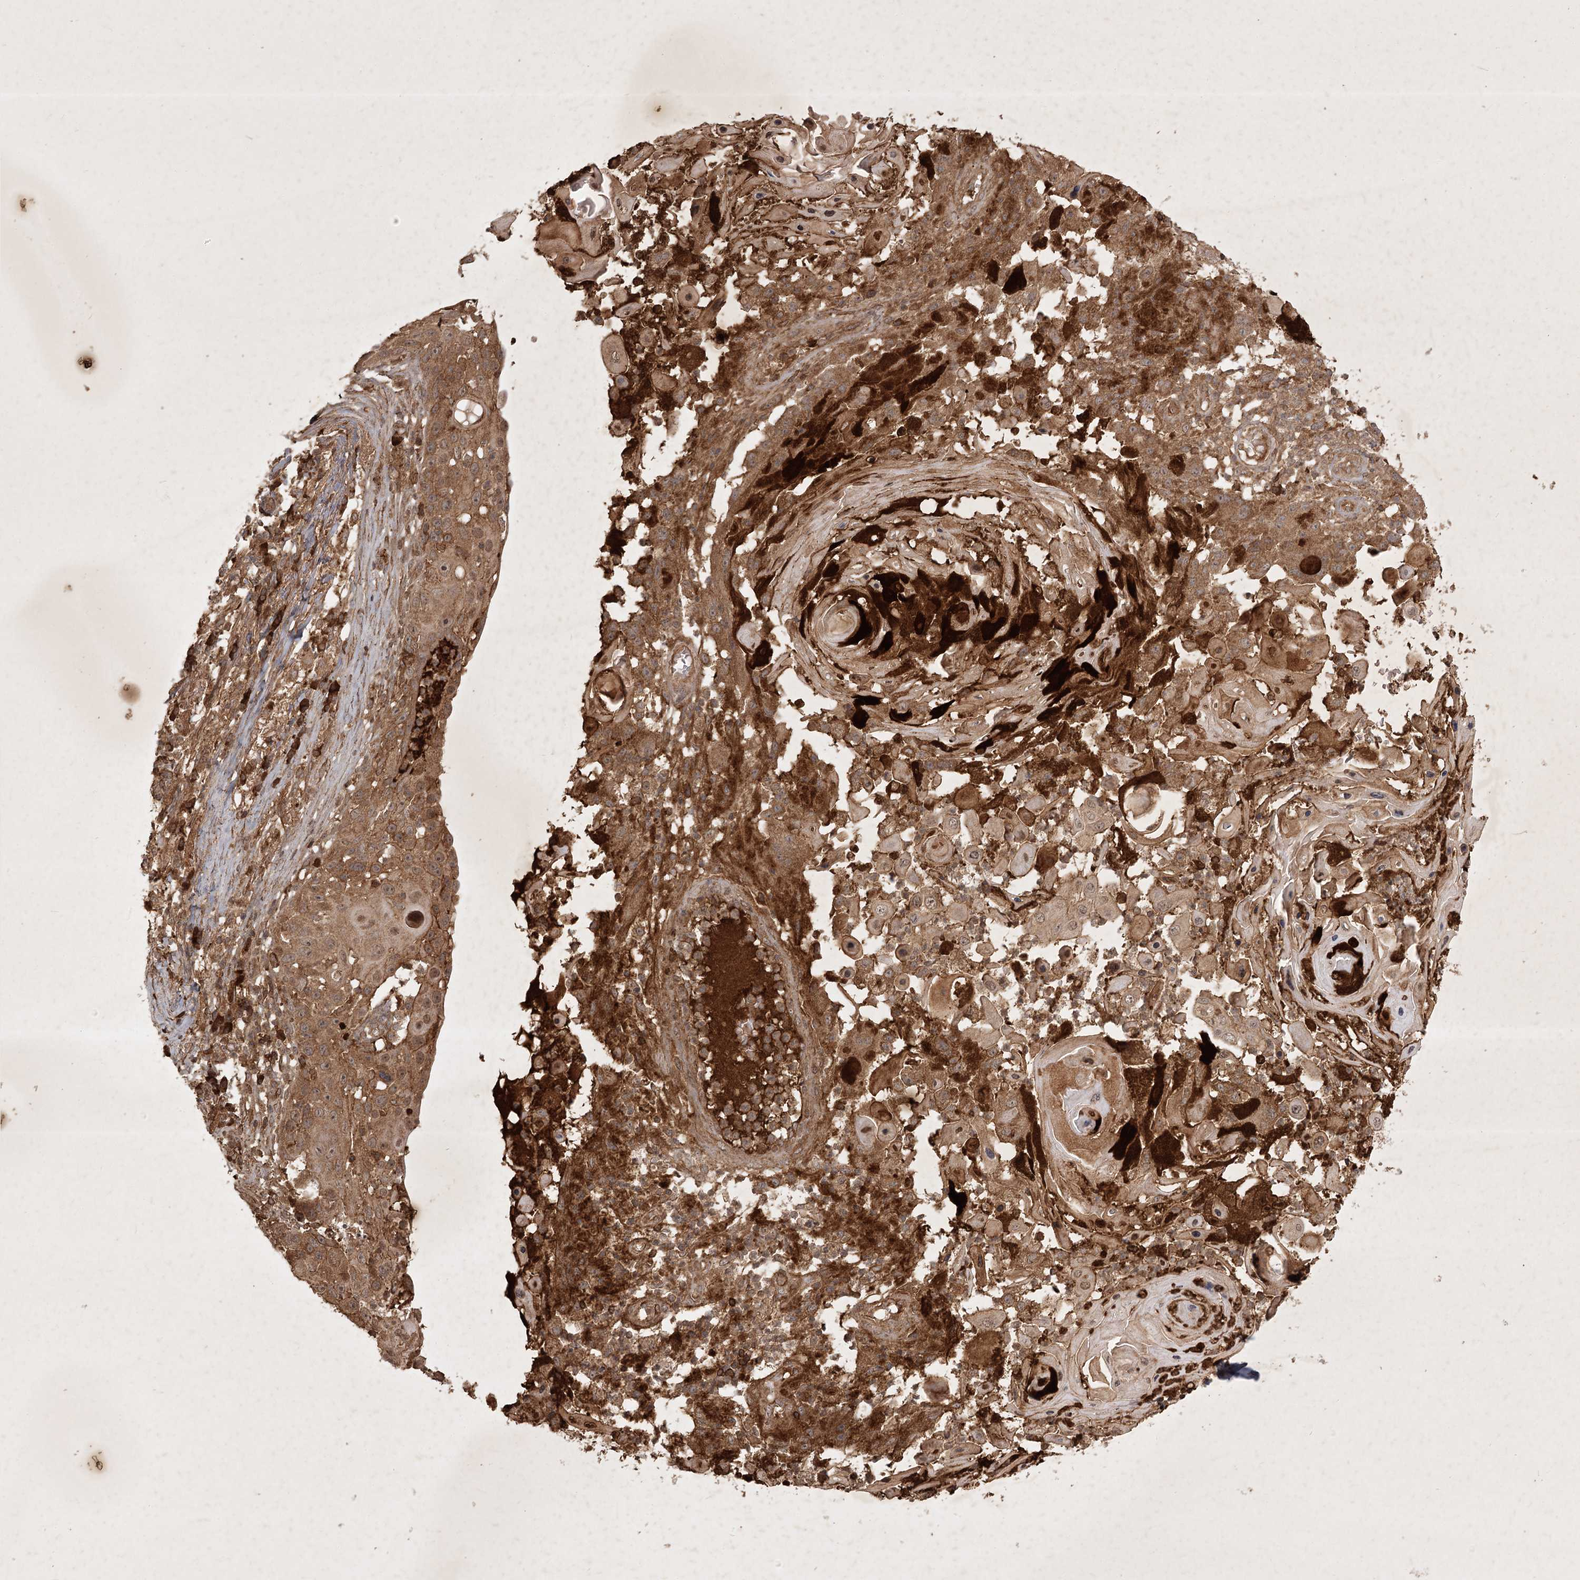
{"staining": {"intensity": "moderate", "quantity": ">75%", "location": "cytoplasmic/membranous"}, "tissue": "skin cancer", "cell_type": "Tumor cells", "image_type": "cancer", "snomed": [{"axis": "morphology", "description": "Squamous cell carcinoma, NOS"}, {"axis": "topography", "description": "Skin"}], "caption": "Protein staining shows moderate cytoplasmic/membranous positivity in approximately >75% of tumor cells in skin squamous cell carcinoma.", "gene": "ARL13A", "patient": {"sex": "female", "age": 44}}